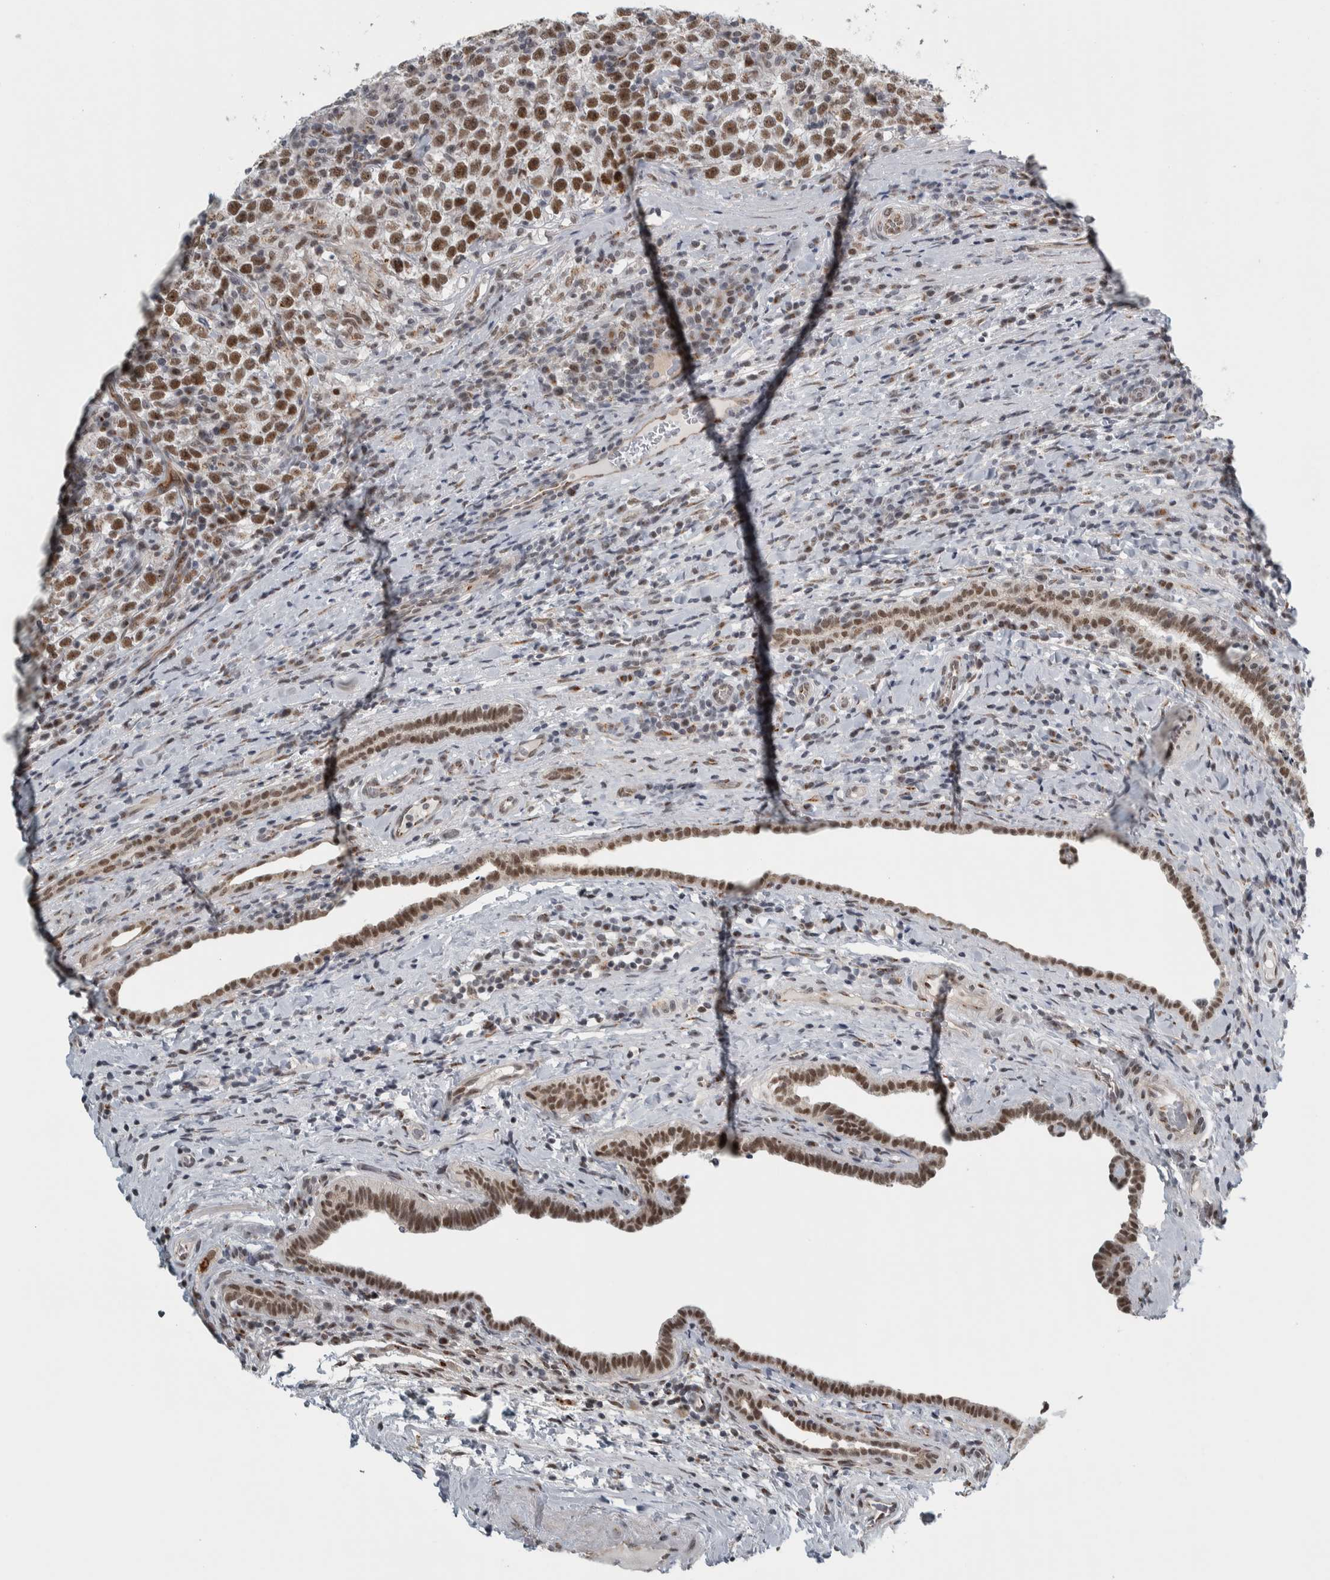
{"staining": {"intensity": "strong", "quantity": ">75%", "location": "nuclear"}, "tissue": "testis cancer", "cell_type": "Tumor cells", "image_type": "cancer", "snomed": [{"axis": "morphology", "description": "Normal tissue, NOS"}, {"axis": "morphology", "description": "Seminoma, NOS"}, {"axis": "topography", "description": "Testis"}], "caption": "A high-resolution histopathology image shows immunohistochemistry (IHC) staining of testis cancer, which shows strong nuclear positivity in approximately >75% of tumor cells.", "gene": "ZMYND8", "patient": {"sex": "male", "age": 43}}